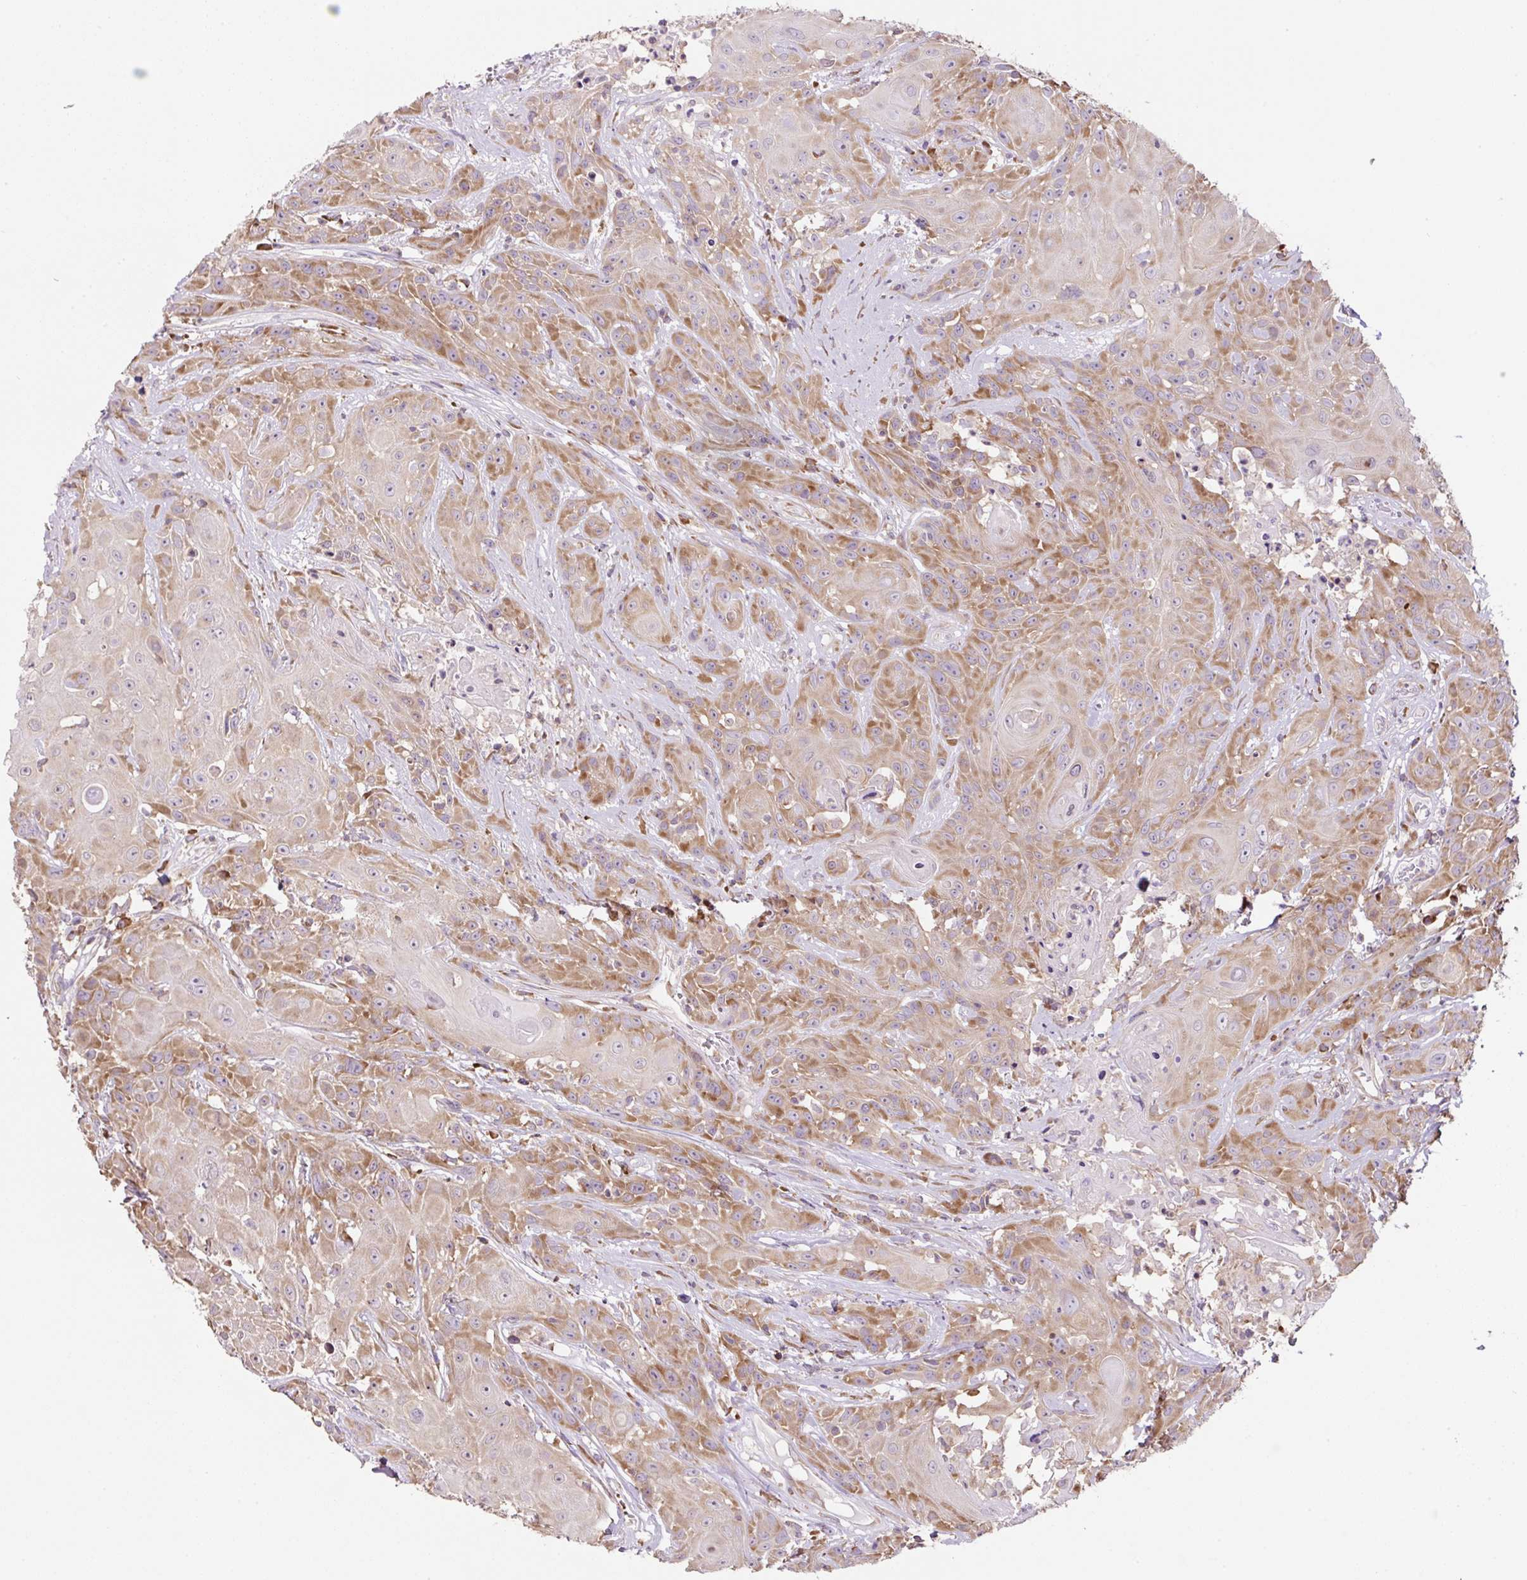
{"staining": {"intensity": "moderate", "quantity": ">75%", "location": "cytoplasmic/membranous"}, "tissue": "head and neck cancer", "cell_type": "Tumor cells", "image_type": "cancer", "snomed": [{"axis": "morphology", "description": "Squamous cell carcinoma, NOS"}, {"axis": "topography", "description": "Skin"}, {"axis": "topography", "description": "Head-Neck"}], "caption": "IHC image of neoplastic tissue: human squamous cell carcinoma (head and neck) stained using IHC exhibits medium levels of moderate protein expression localized specifically in the cytoplasmic/membranous of tumor cells, appearing as a cytoplasmic/membranous brown color.", "gene": "RPS23", "patient": {"sex": "male", "age": 80}}